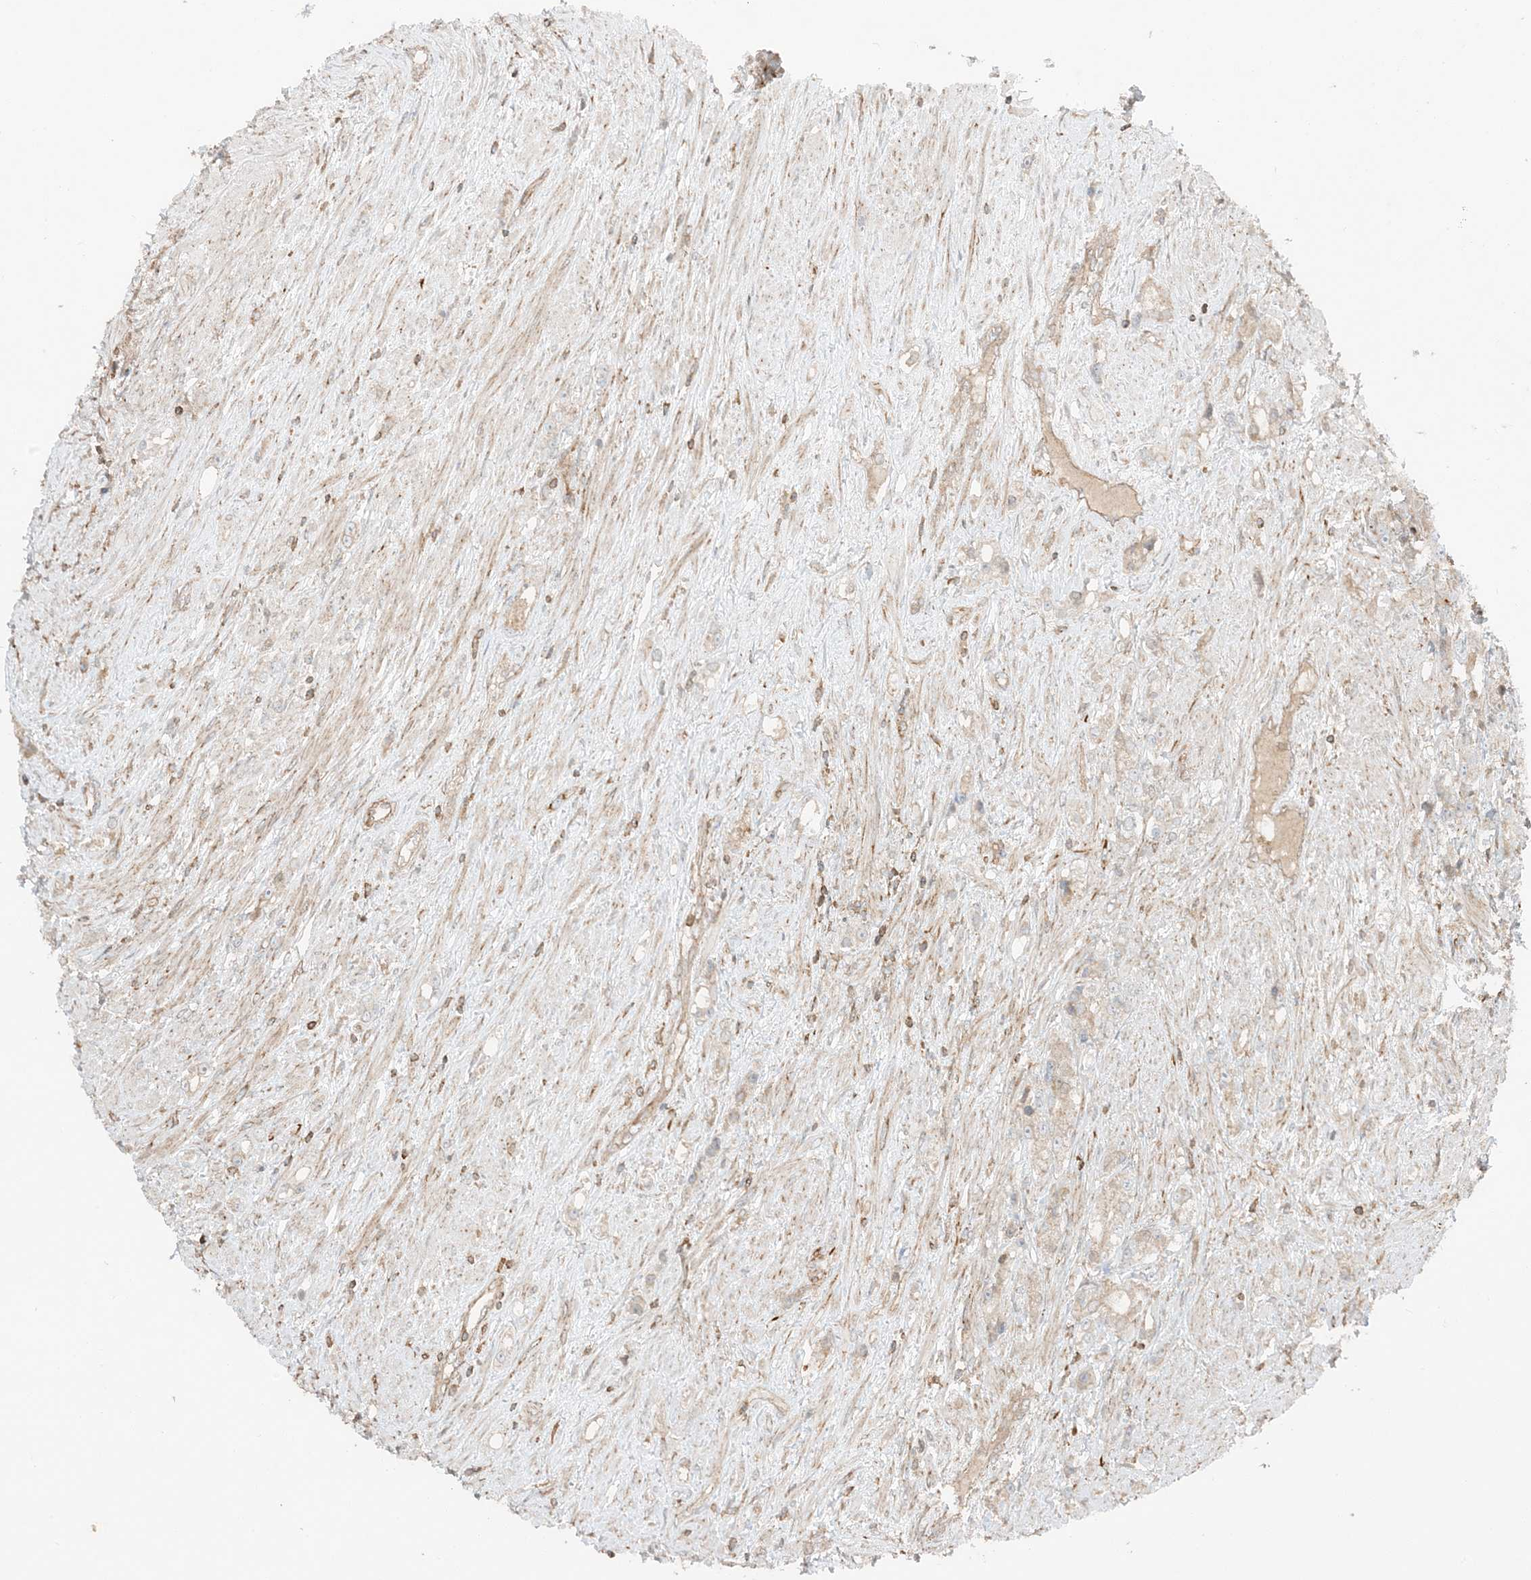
{"staining": {"intensity": "weak", "quantity": "<25%", "location": "cytoplasmic/membranous"}, "tissue": "prostate cancer", "cell_type": "Tumor cells", "image_type": "cancer", "snomed": [{"axis": "morphology", "description": "Adenocarcinoma, High grade"}, {"axis": "topography", "description": "Prostate"}], "caption": "The photomicrograph reveals no staining of tumor cells in high-grade adenocarcinoma (prostate).", "gene": "SLC25A12", "patient": {"sex": "male", "age": 63}}